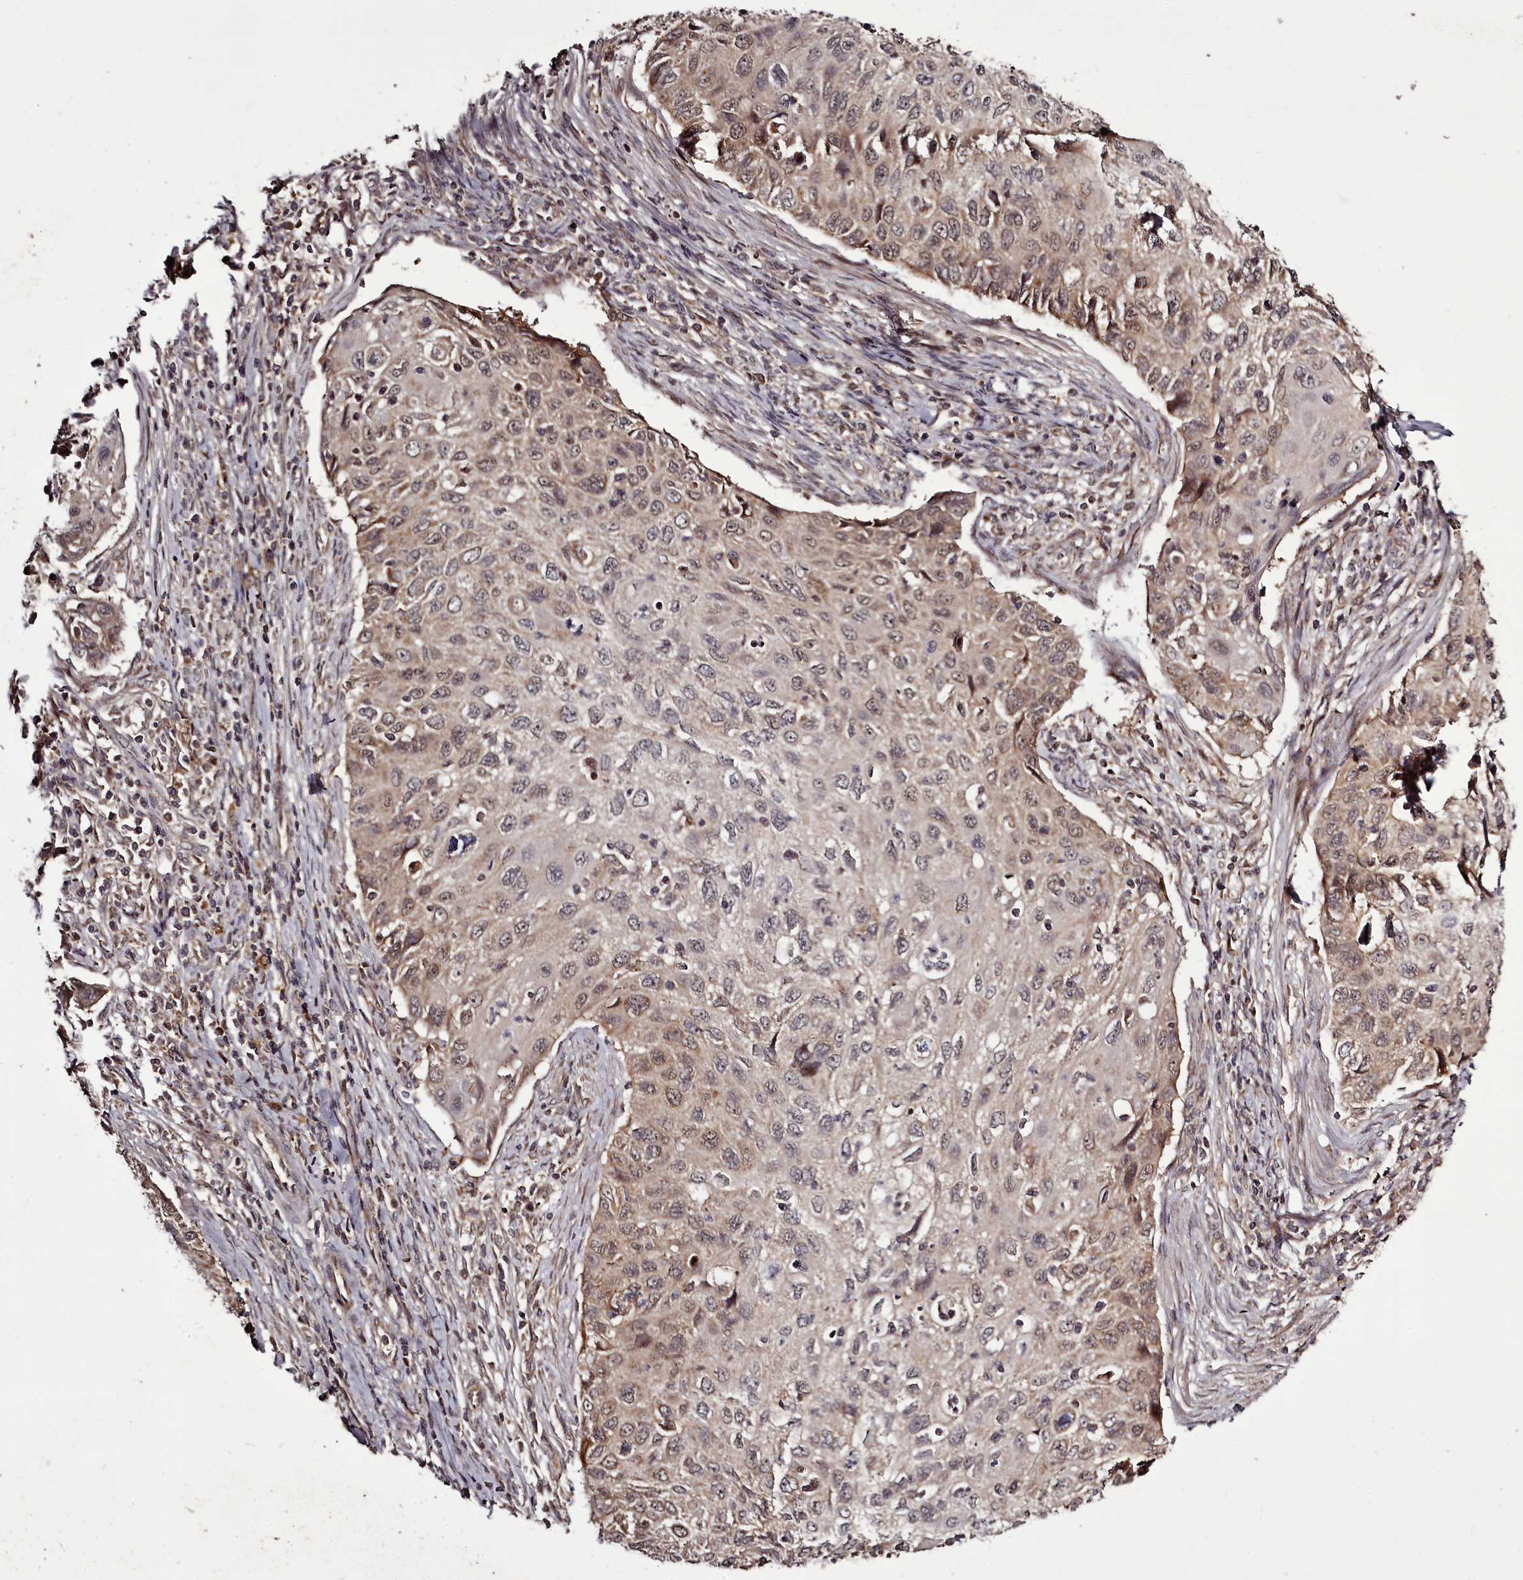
{"staining": {"intensity": "weak", "quantity": "25%-75%", "location": "cytoplasmic/membranous"}, "tissue": "cervical cancer", "cell_type": "Tumor cells", "image_type": "cancer", "snomed": [{"axis": "morphology", "description": "Squamous cell carcinoma, NOS"}, {"axis": "topography", "description": "Cervix"}], "caption": "Cervical cancer (squamous cell carcinoma) tissue exhibits weak cytoplasmic/membranous expression in approximately 25%-75% of tumor cells, visualized by immunohistochemistry.", "gene": "PCBP2", "patient": {"sex": "female", "age": 70}}